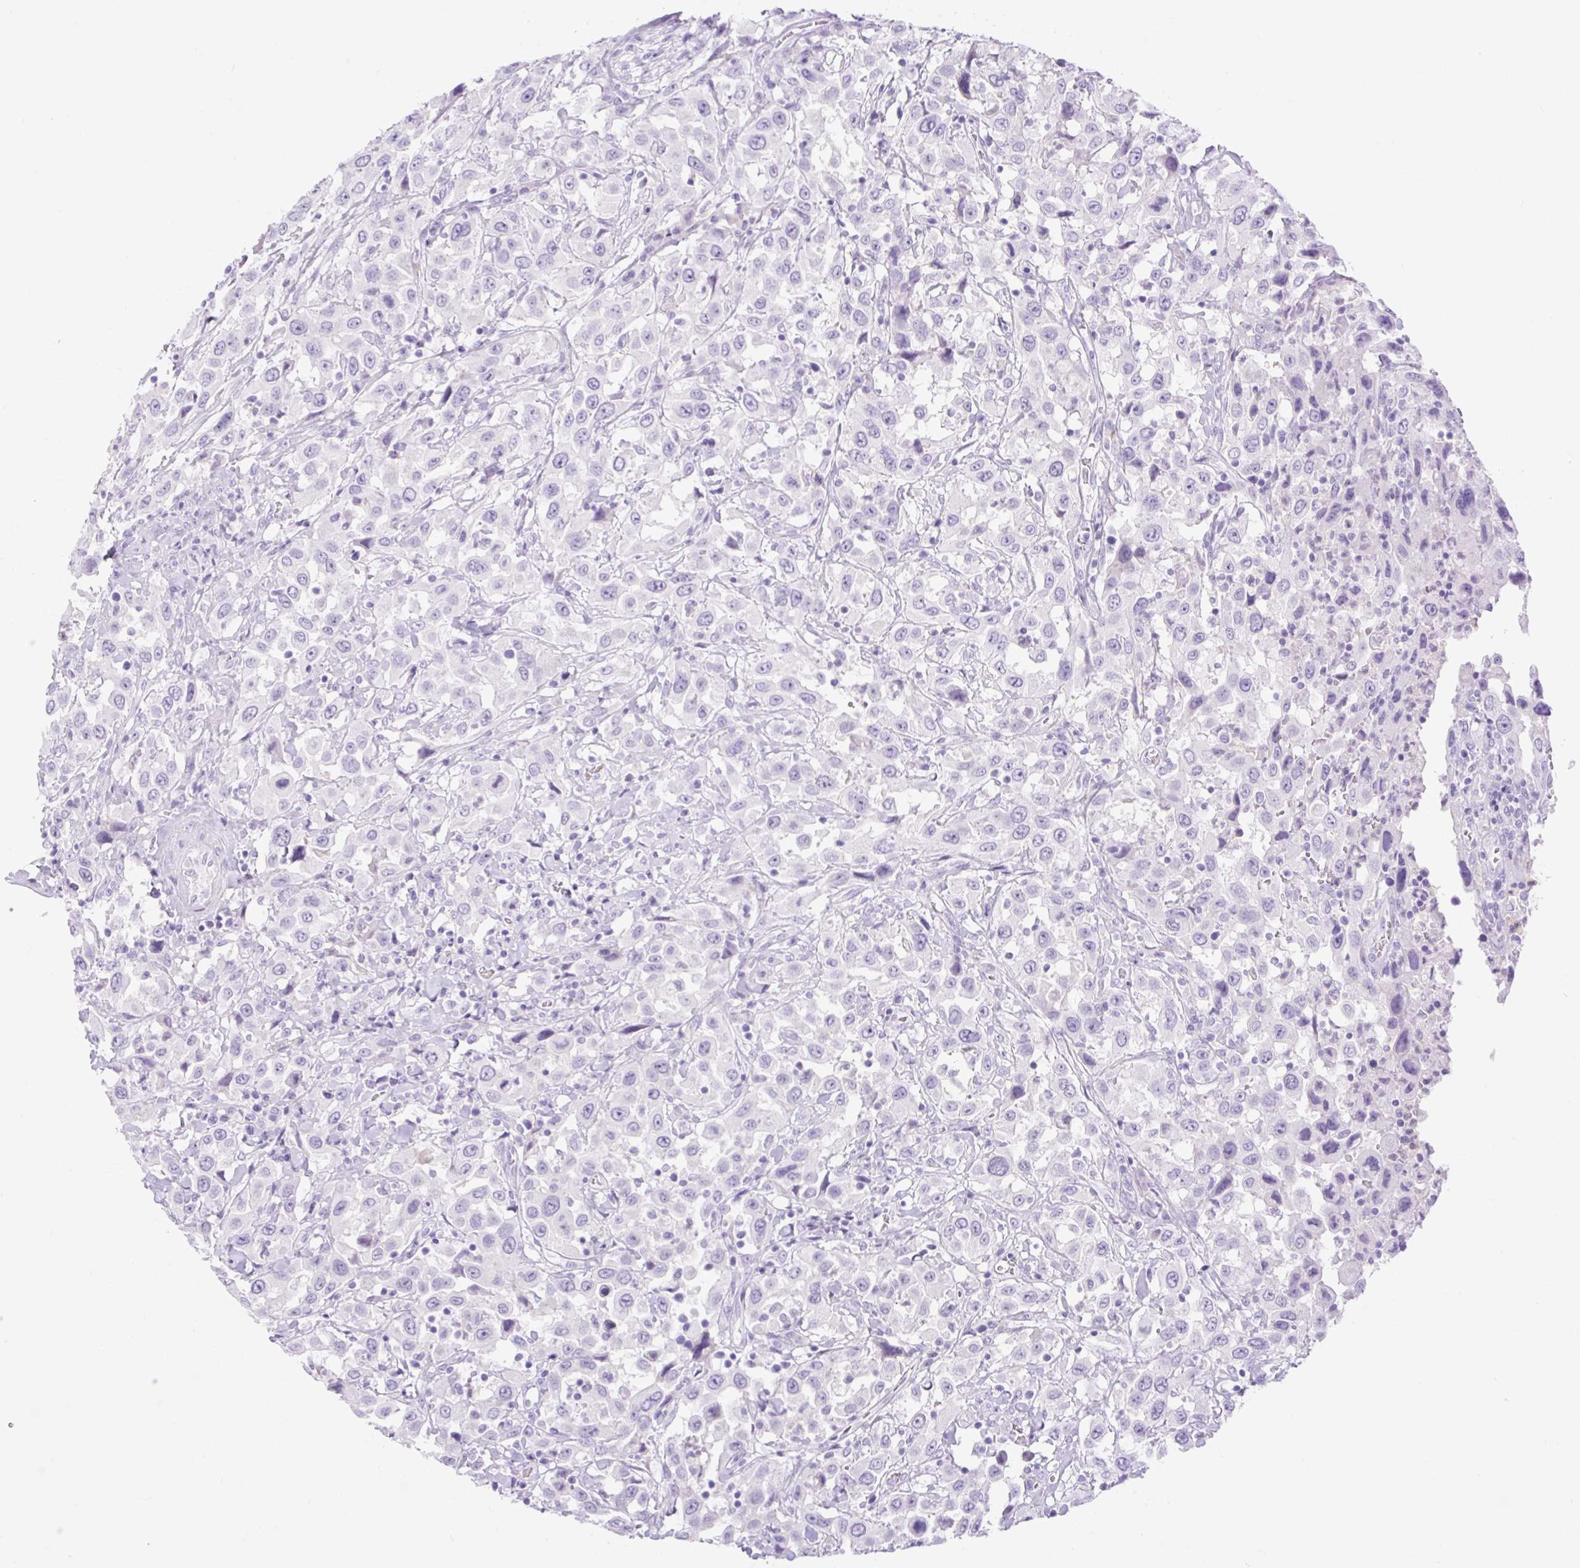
{"staining": {"intensity": "negative", "quantity": "none", "location": "none"}, "tissue": "urothelial cancer", "cell_type": "Tumor cells", "image_type": "cancer", "snomed": [{"axis": "morphology", "description": "Urothelial carcinoma, High grade"}, {"axis": "topography", "description": "Urinary bladder"}], "caption": "DAB immunohistochemical staining of high-grade urothelial carcinoma demonstrates no significant positivity in tumor cells.", "gene": "SLC25A40", "patient": {"sex": "male", "age": 61}}